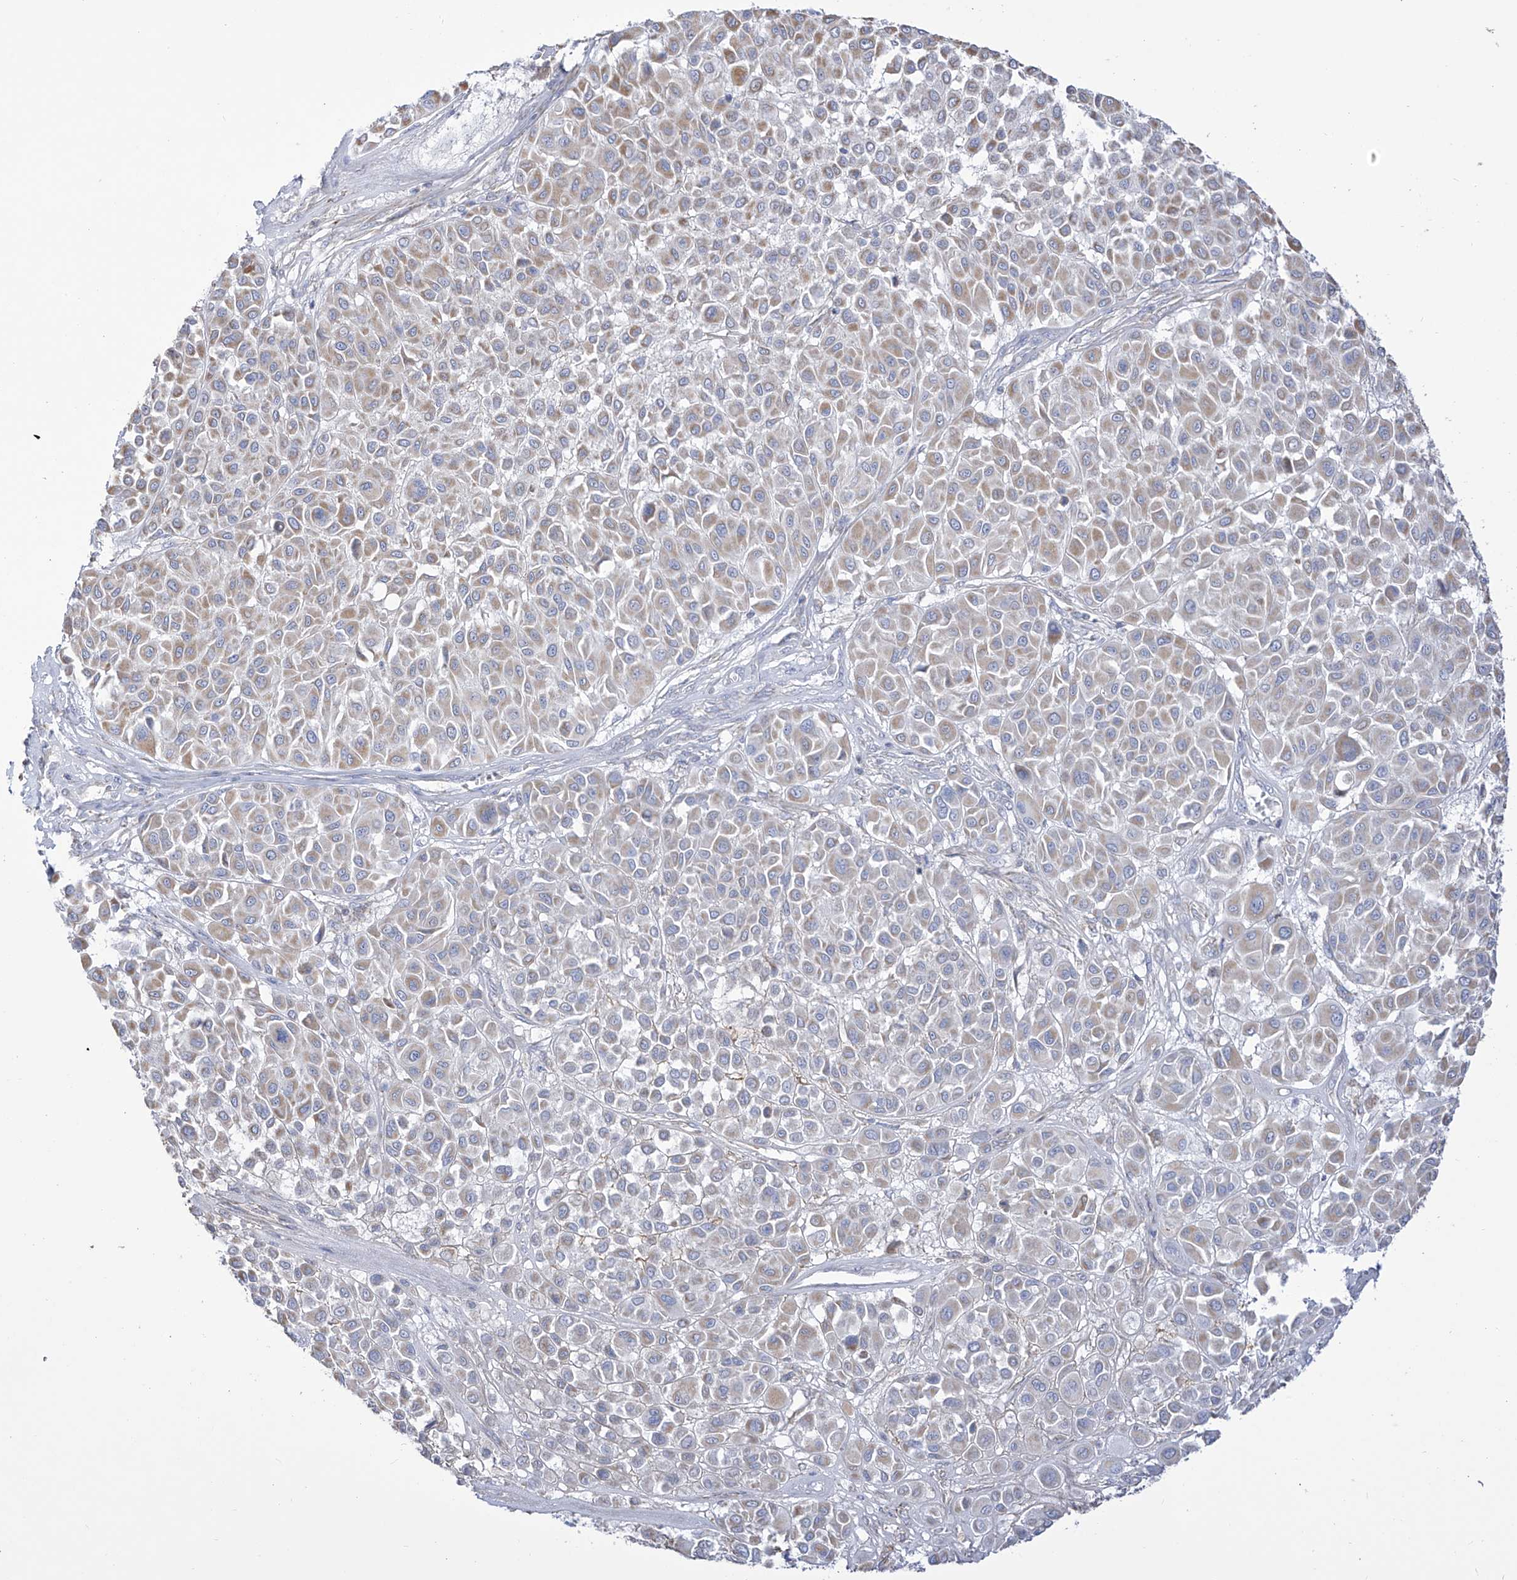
{"staining": {"intensity": "weak", "quantity": "25%-75%", "location": "cytoplasmic/membranous"}, "tissue": "melanoma", "cell_type": "Tumor cells", "image_type": "cancer", "snomed": [{"axis": "morphology", "description": "Malignant melanoma, Metastatic site"}, {"axis": "topography", "description": "Soft tissue"}], "caption": "Approximately 25%-75% of tumor cells in malignant melanoma (metastatic site) show weak cytoplasmic/membranous protein positivity as visualized by brown immunohistochemical staining.", "gene": "RCHY1", "patient": {"sex": "male", "age": 41}}